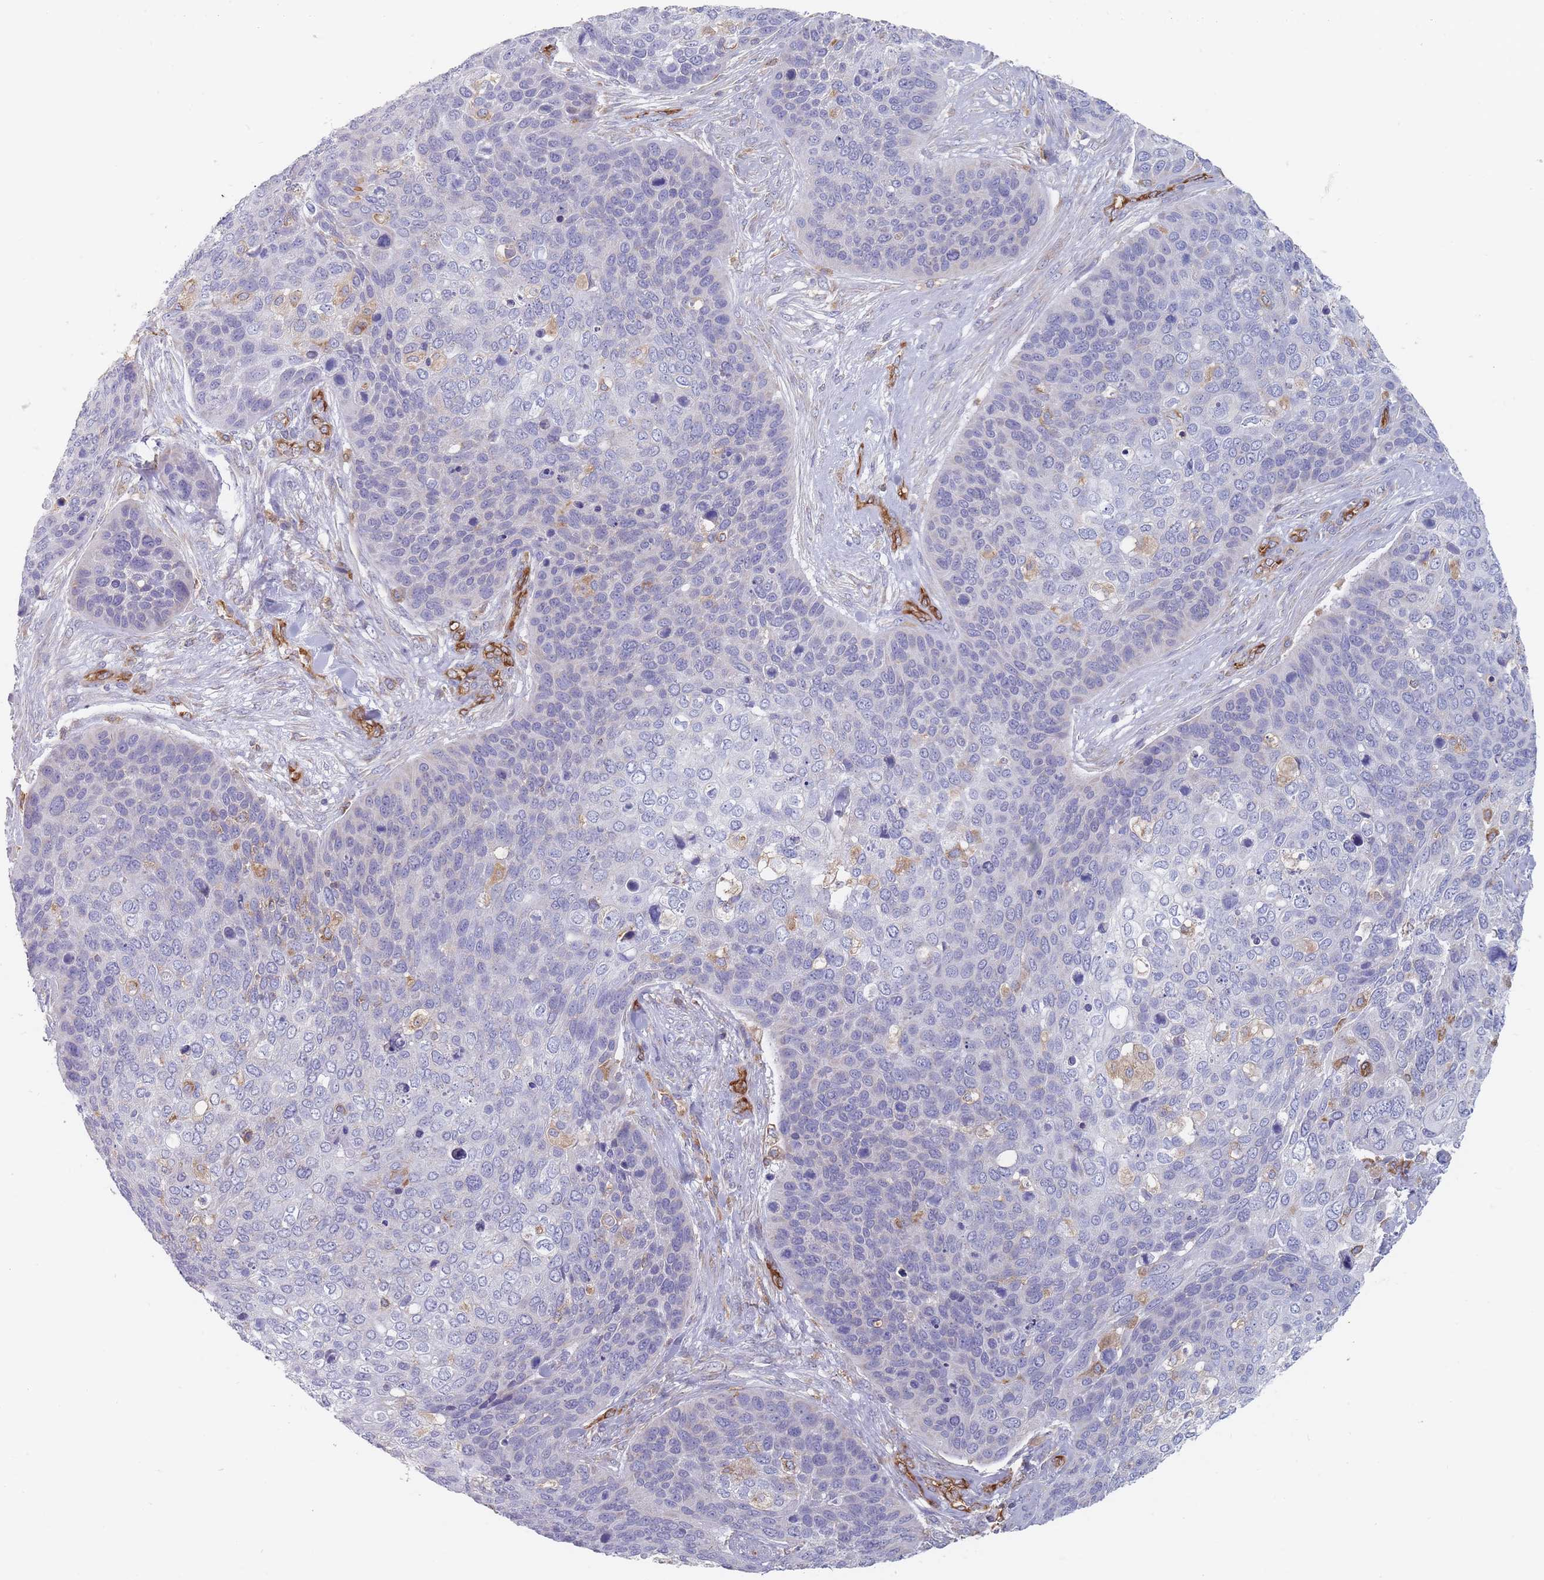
{"staining": {"intensity": "negative", "quantity": "none", "location": "none"}, "tissue": "skin cancer", "cell_type": "Tumor cells", "image_type": "cancer", "snomed": [{"axis": "morphology", "description": "Basal cell carcinoma"}, {"axis": "topography", "description": "Skin"}], "caption": "The image reveals no staining of tumor cells in skin cancer.", "gene": "MAP1S", "patient": {"sex": "female", "age": 74}}